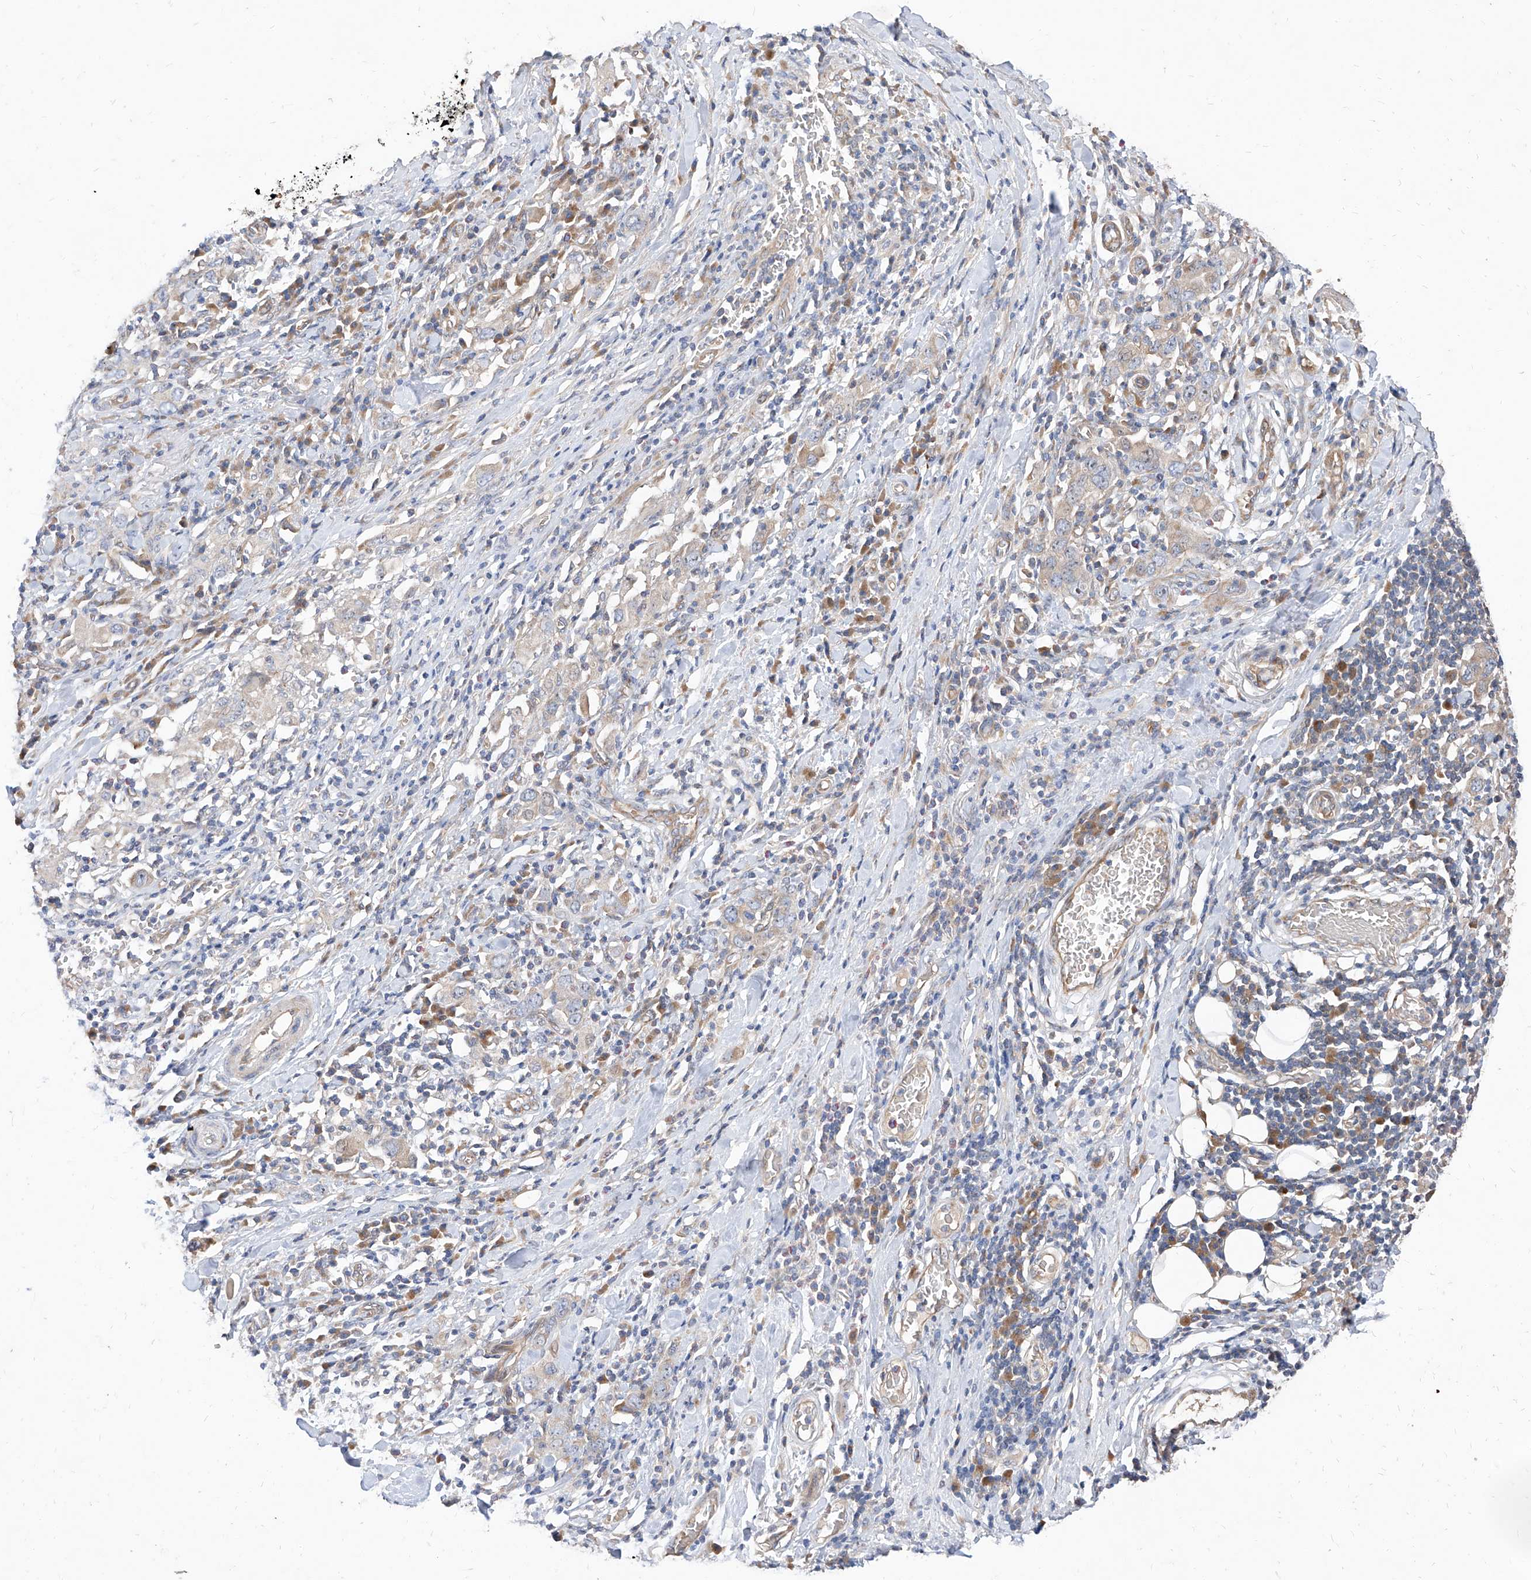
{"staining": {"intensity": "weak", "quantity": "<25%", "location": "cytoplasmic/membranous"}, "tissue": "stomach cancer", "cell_type": "Tumor cells", "image_type": "cancer", "snomed": [{"axis": "morphology", "description": "Adenocarcinoma, NOS"}, {"axis": "topography", "description": "Stomach, upper"}], "caption": "IHC histopathology image of human stomach cancer stained for a protein (brown), which demonstrates no staining in tumor cells.", "gene": "DIRAS3", "patient": {"sex": "male", "age": 62}}